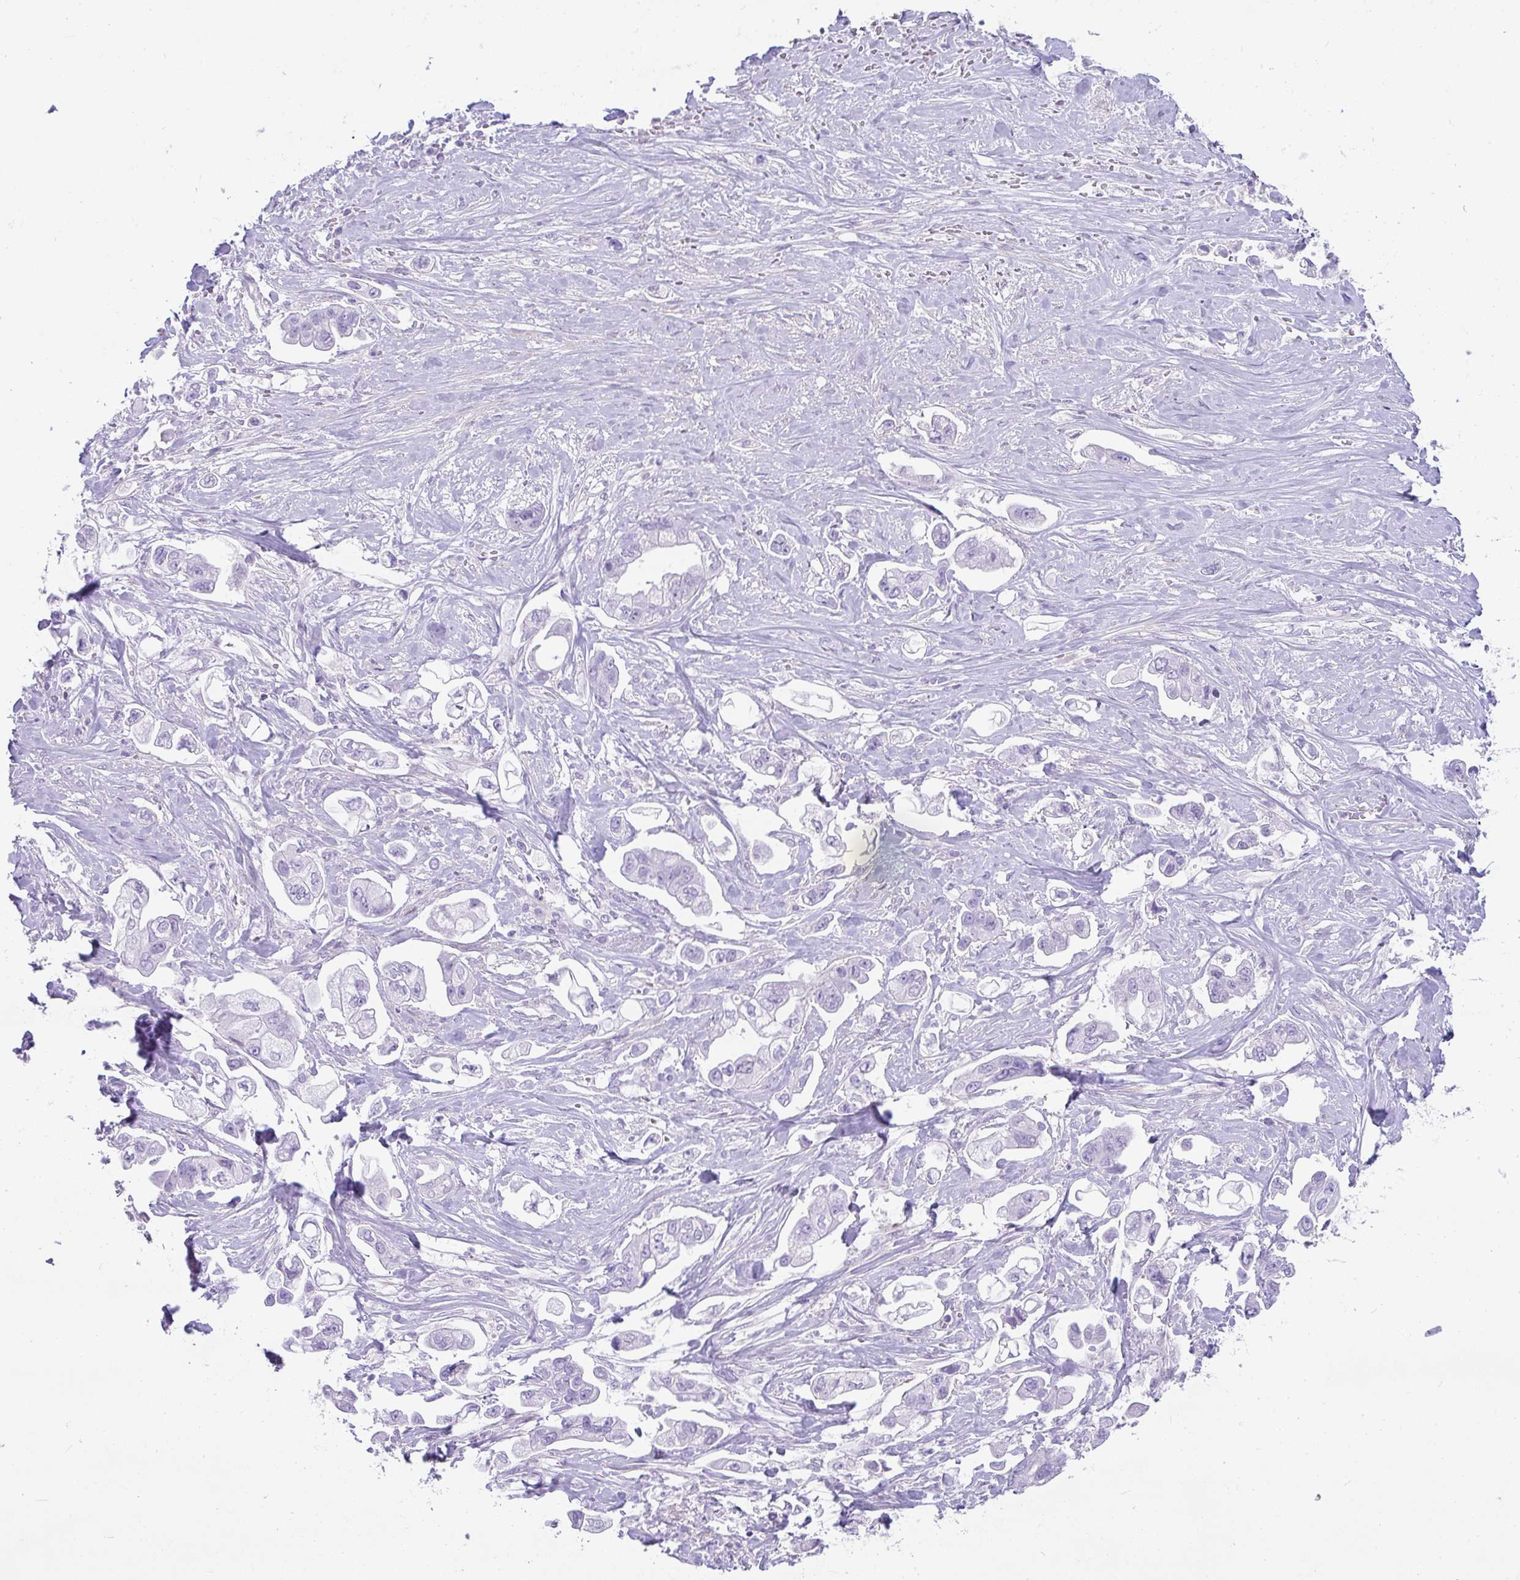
{"staining": {"intensity": "negative", "quantity": "none", "location": "none"}, "tissue": "stomach cancer", "cell_type": "Tumor cells", "image_type": "cancer", "snomed": [{"axis": "morphology", "description": "Adenocarcinoma, NOS"}, {"axis": "topography", "description": "Stomach"}], "caption": "An image of human stomach cancer is negative for staining in tumor cells. (DAB immunohistochemistry (IHC) with hematoxylin counter stain).", "gene": "CDRT15", "patient": {"sex": "male", "age": 62}}